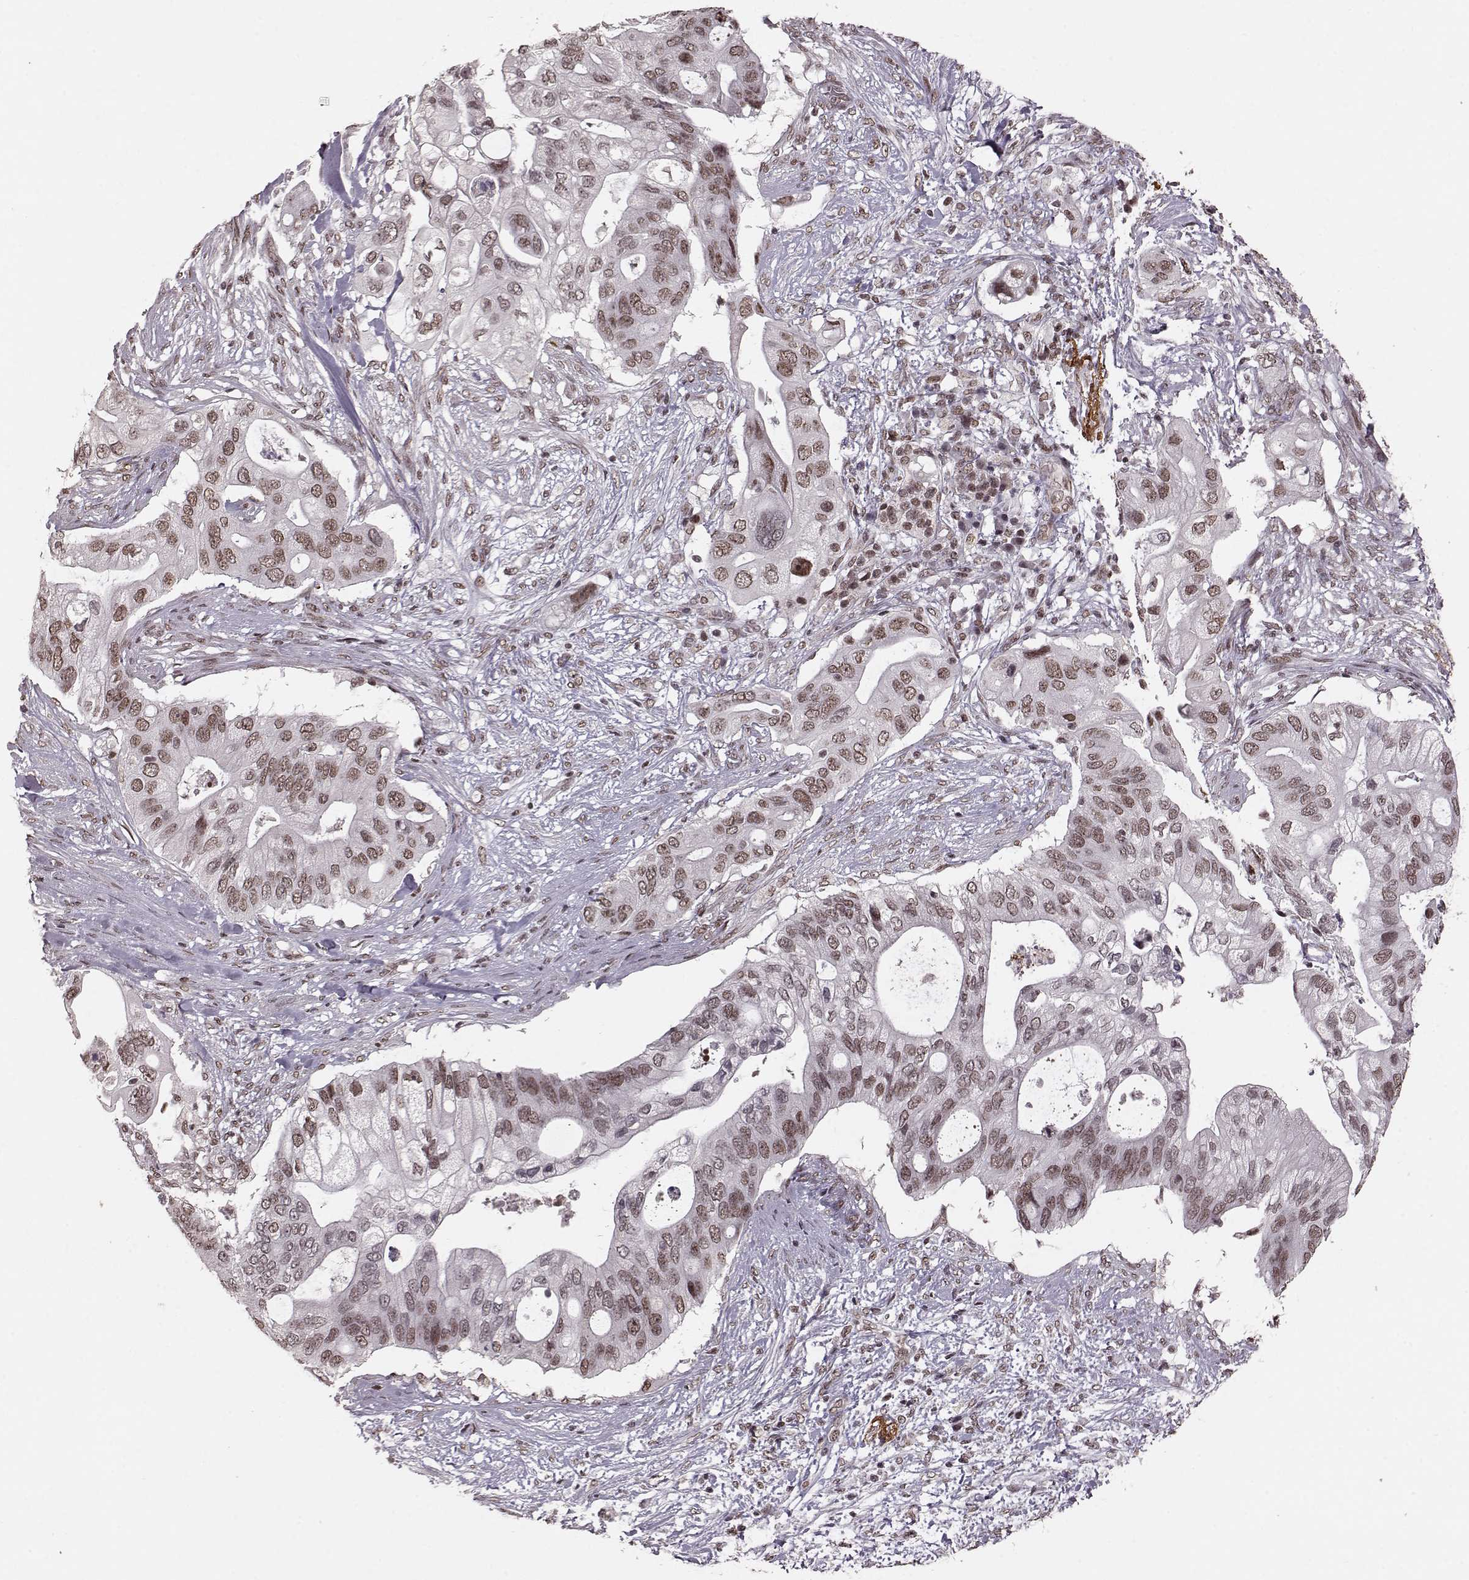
{"staining": {"intensity": "weak", "quantity": ">75%", "location": "nuclear"}, "tissue": "pancreatic cancer", "cell_type": "Tumor cells", "image_type": "cancer", "snomed": [{"axis": "morphology", "description": "Adenocarcinoma, NOS"}, {"axis": "topography", "description": "Pancreas"}], "caption": "This is a photomicrograph of immunohistochemistry (IHC) staining of adenocarcinoma (pancreatic), which shows weak positivity in the nuclear of tumor cells.", "gene": "RRAGD", "patient": {"sex": "female", "age": 72}}